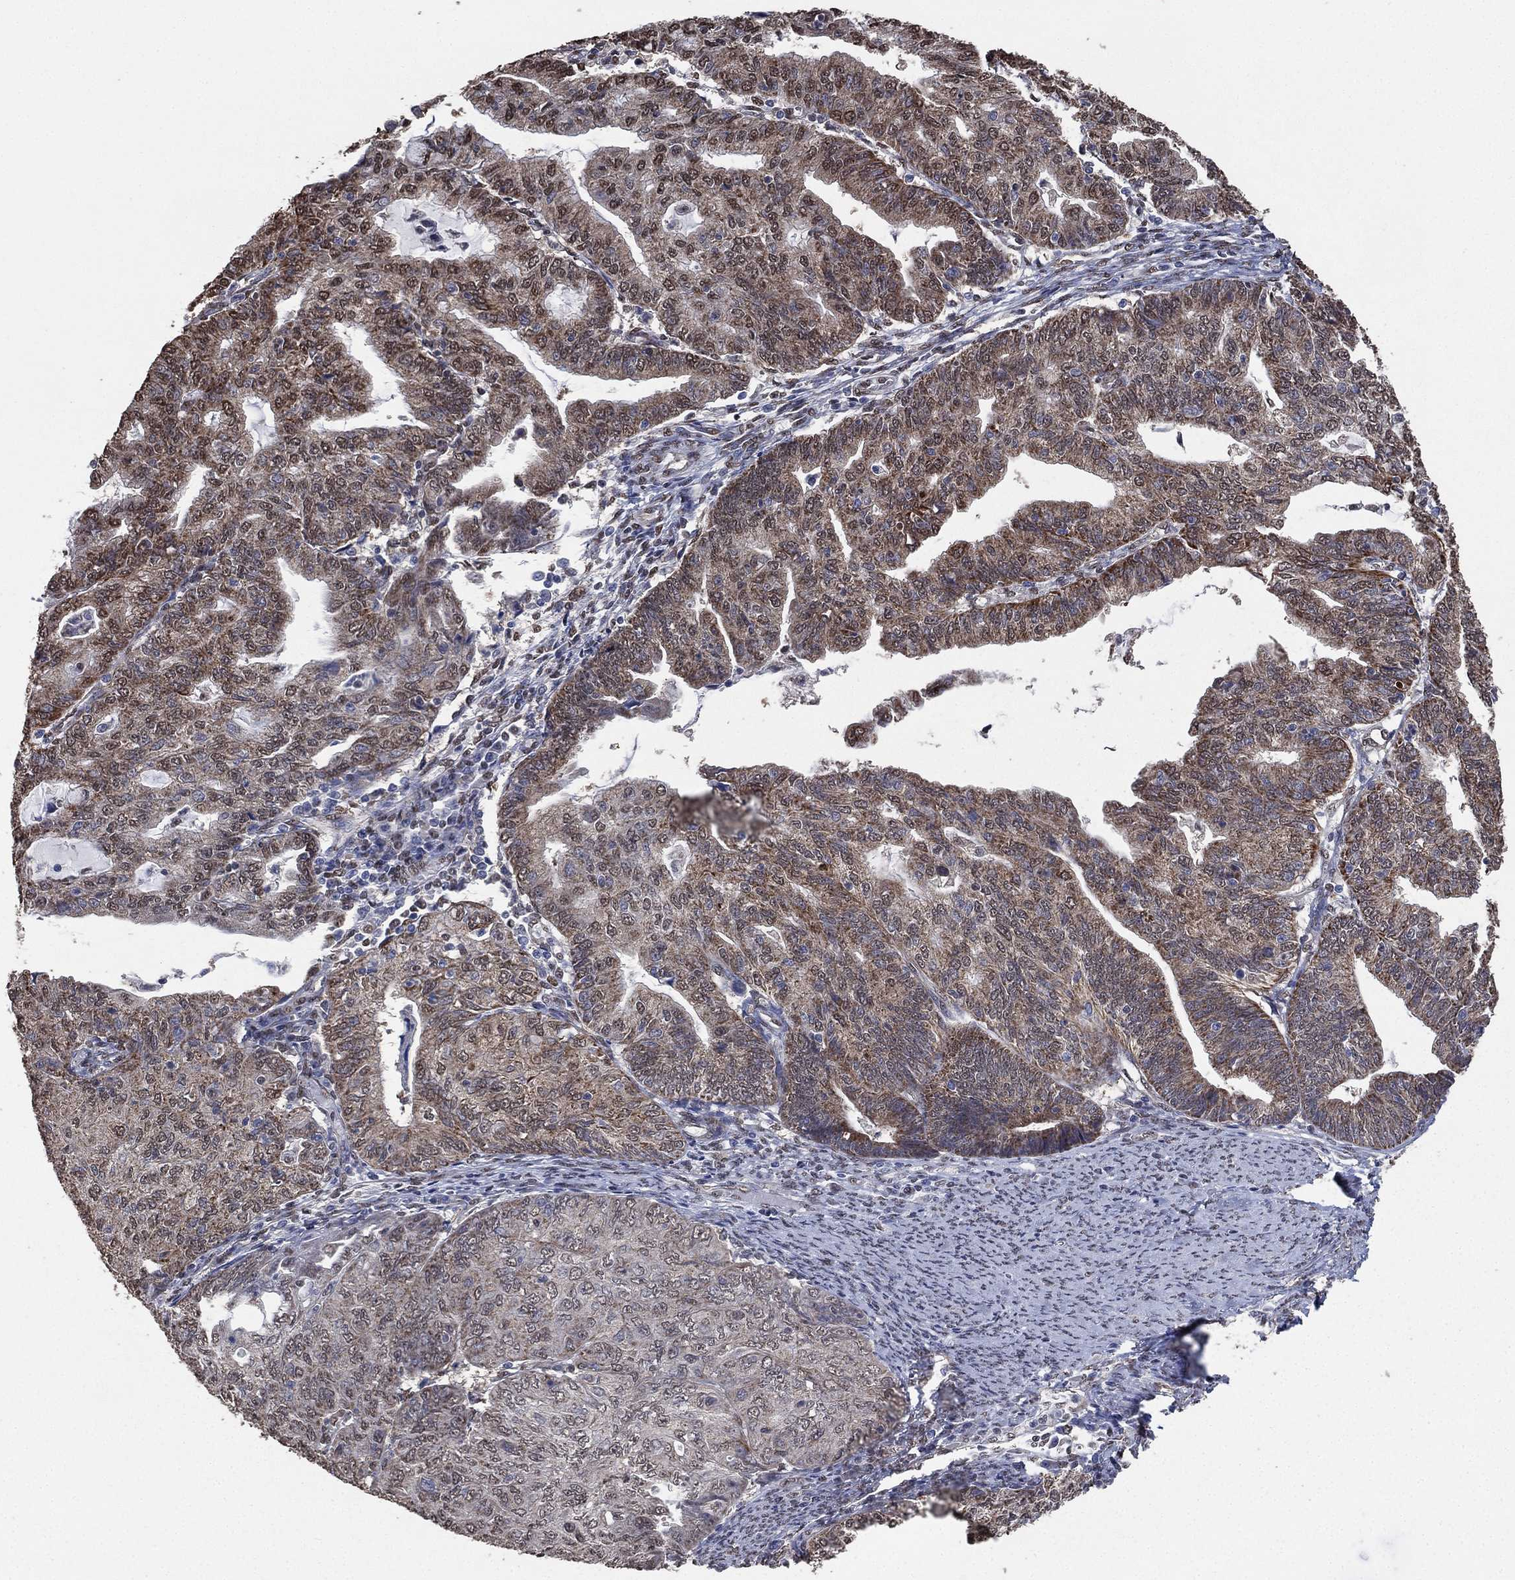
{"staining": {"intensity": "moderate", "quantity": "<25%", "location": "cytoplasmic/membranous,nuclear"}, "tissue": "endometrial cancer", "cell_type": "Tumor cells", "image_type": "cancer", "snomed": [{"axis": "morphology", "description": "Adenocarcinoma, NOS"}, {"axis": "topography", "description": "Endometrium"}], "caption": "Adenocarcinoma (endometrial) tissue shows moderate cytoplasmic/membranous and nuclear positivity in approximately <25% of tumor cells, visualized by immunohistochemistry. Nuclei are stained in blue.", "gene": "ALDH7A1", "patient": {"sex": "female", "age": 82}}